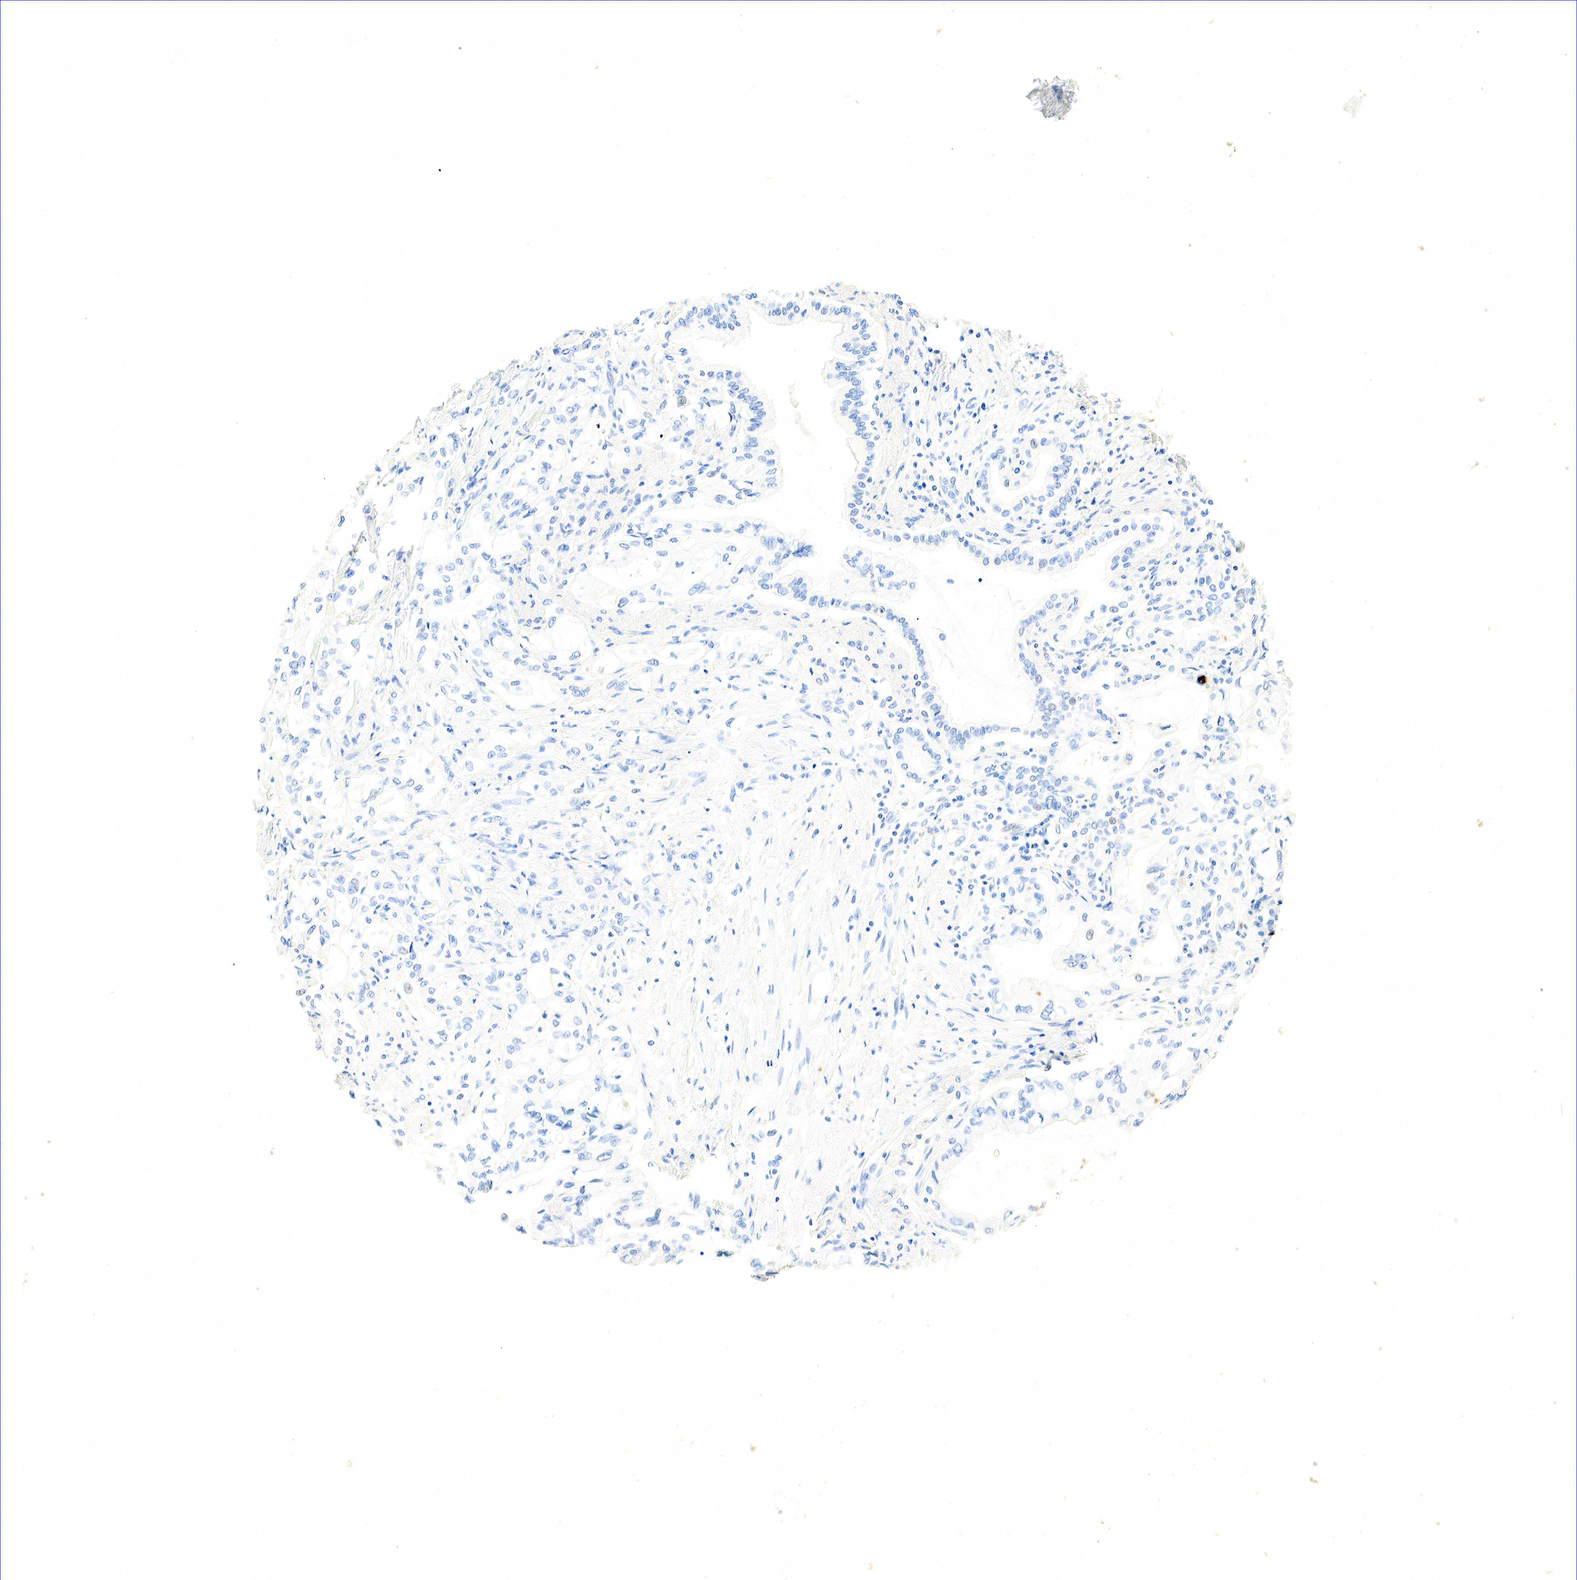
{"staining": {"intensity": "weak", "quantity": "<25%", "location": "cytoplasmic/membranous,nuclear"}, "tissue": "pancreatic cancer", "cell_type": "Tumor cells", "image_type": "cancer", "snomed": [{"axis": "morphology", "description": "Adenocarcinoma, NOS"}, {"axis": "topography", "description": "Pancreas"}], "caption": "Tumor cells are negative for brown protein staining in pancreatic cancer.", "gene": "SST", "patient": {"sex": "female", "age": 70}}